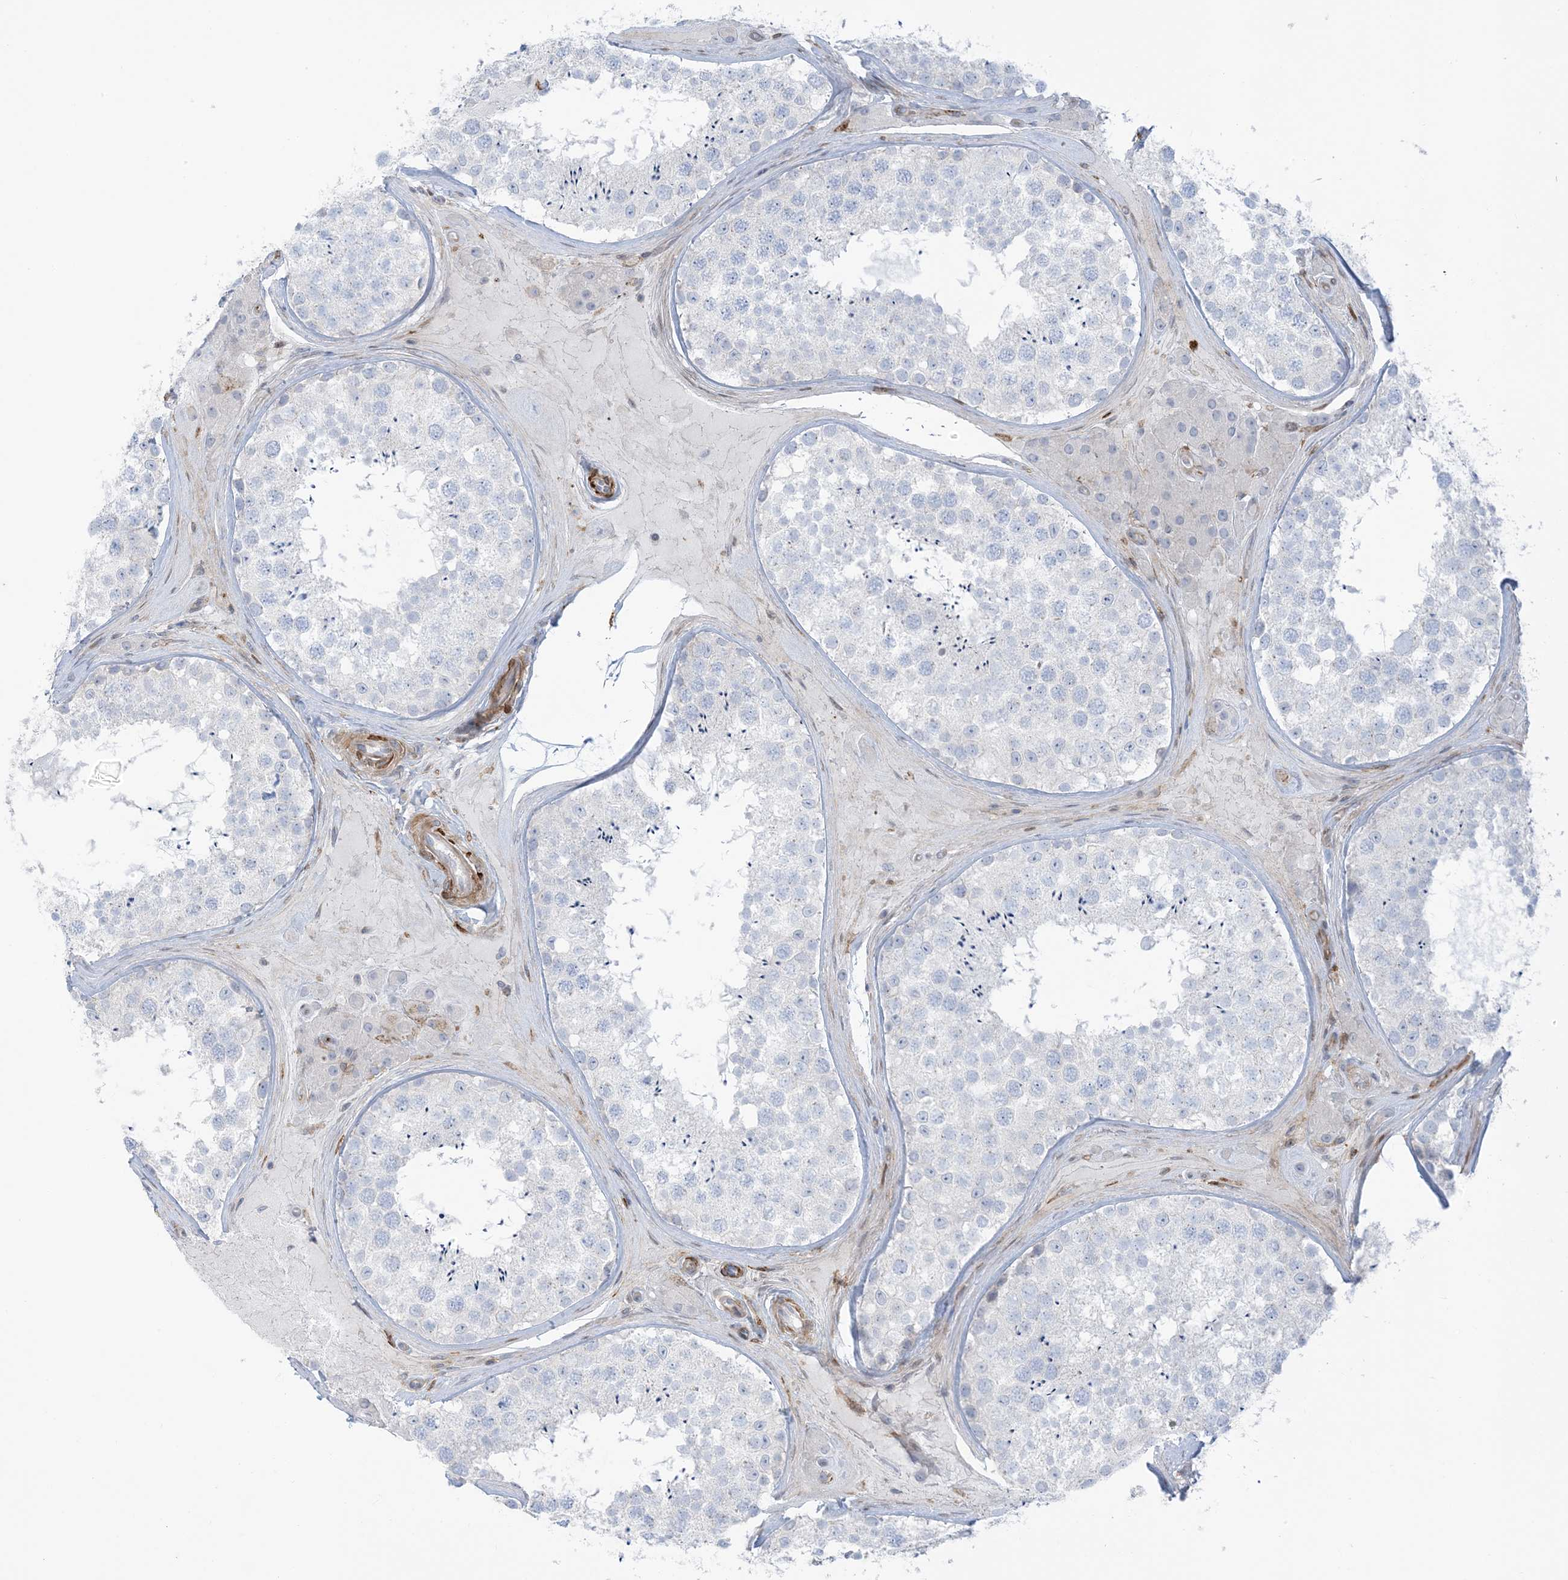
{"staining": {"intensity": "negative", "quantity": "none", "location": "none"}, "tissue": "testis", "cell_type": "Cells in seminiferous ducts", "image_type": "normal", "snomed": [{"axis": "morphology", "description": "Normal tissue, NOS"}, {"axis": "topography", "description": "Testis"}], "caption": "Protein analysis of benign testis reveals no significant expression in cells in seminiferous ducts.", "gene": "ICMT", "patient": {"sex": "male", "age": 46}}